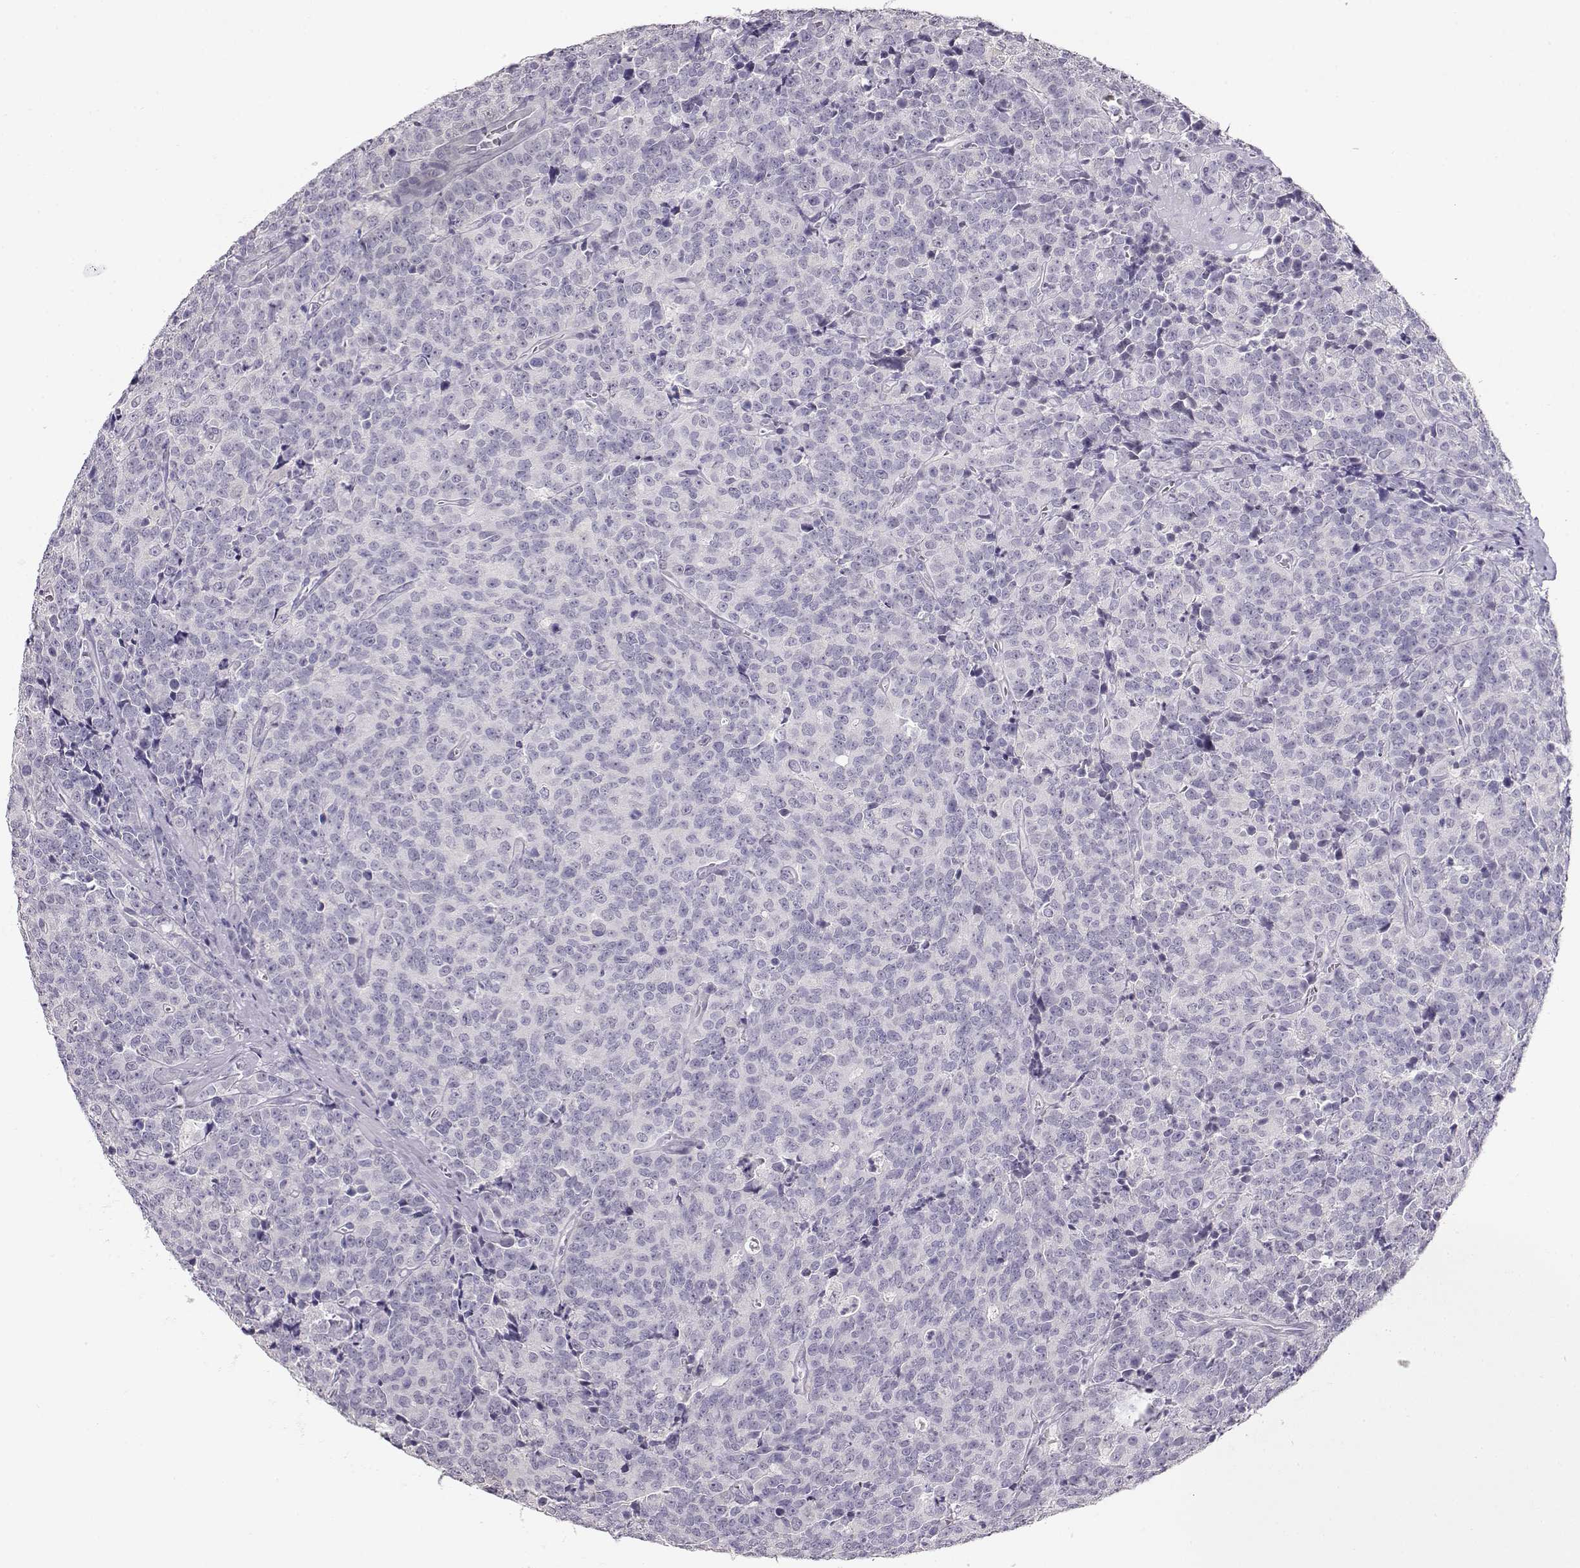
{"staining": {"intensity": "negative", "quantity": "none", "location": "none"}, "tissue": "prostate cancer", "cell_type": "Tumor cells", "image_type": "cancer", "snomed": [{"axis": "morphology", "description": "Adenocarcinoma, NOS"}, {"axis": "topography", "description": "Prostate"}], "caption": "A photomicrograph of prostate cancer stained for a protein reveals no brown staining in tumor cells. The staining was performed using DAB to visualize the protein expression in brown, while the nuclei were stained in blue with hematoxylin (Magnification: 20x).", "gene": "NUTM1", "patient": {"sex": "male", "age": 67}}